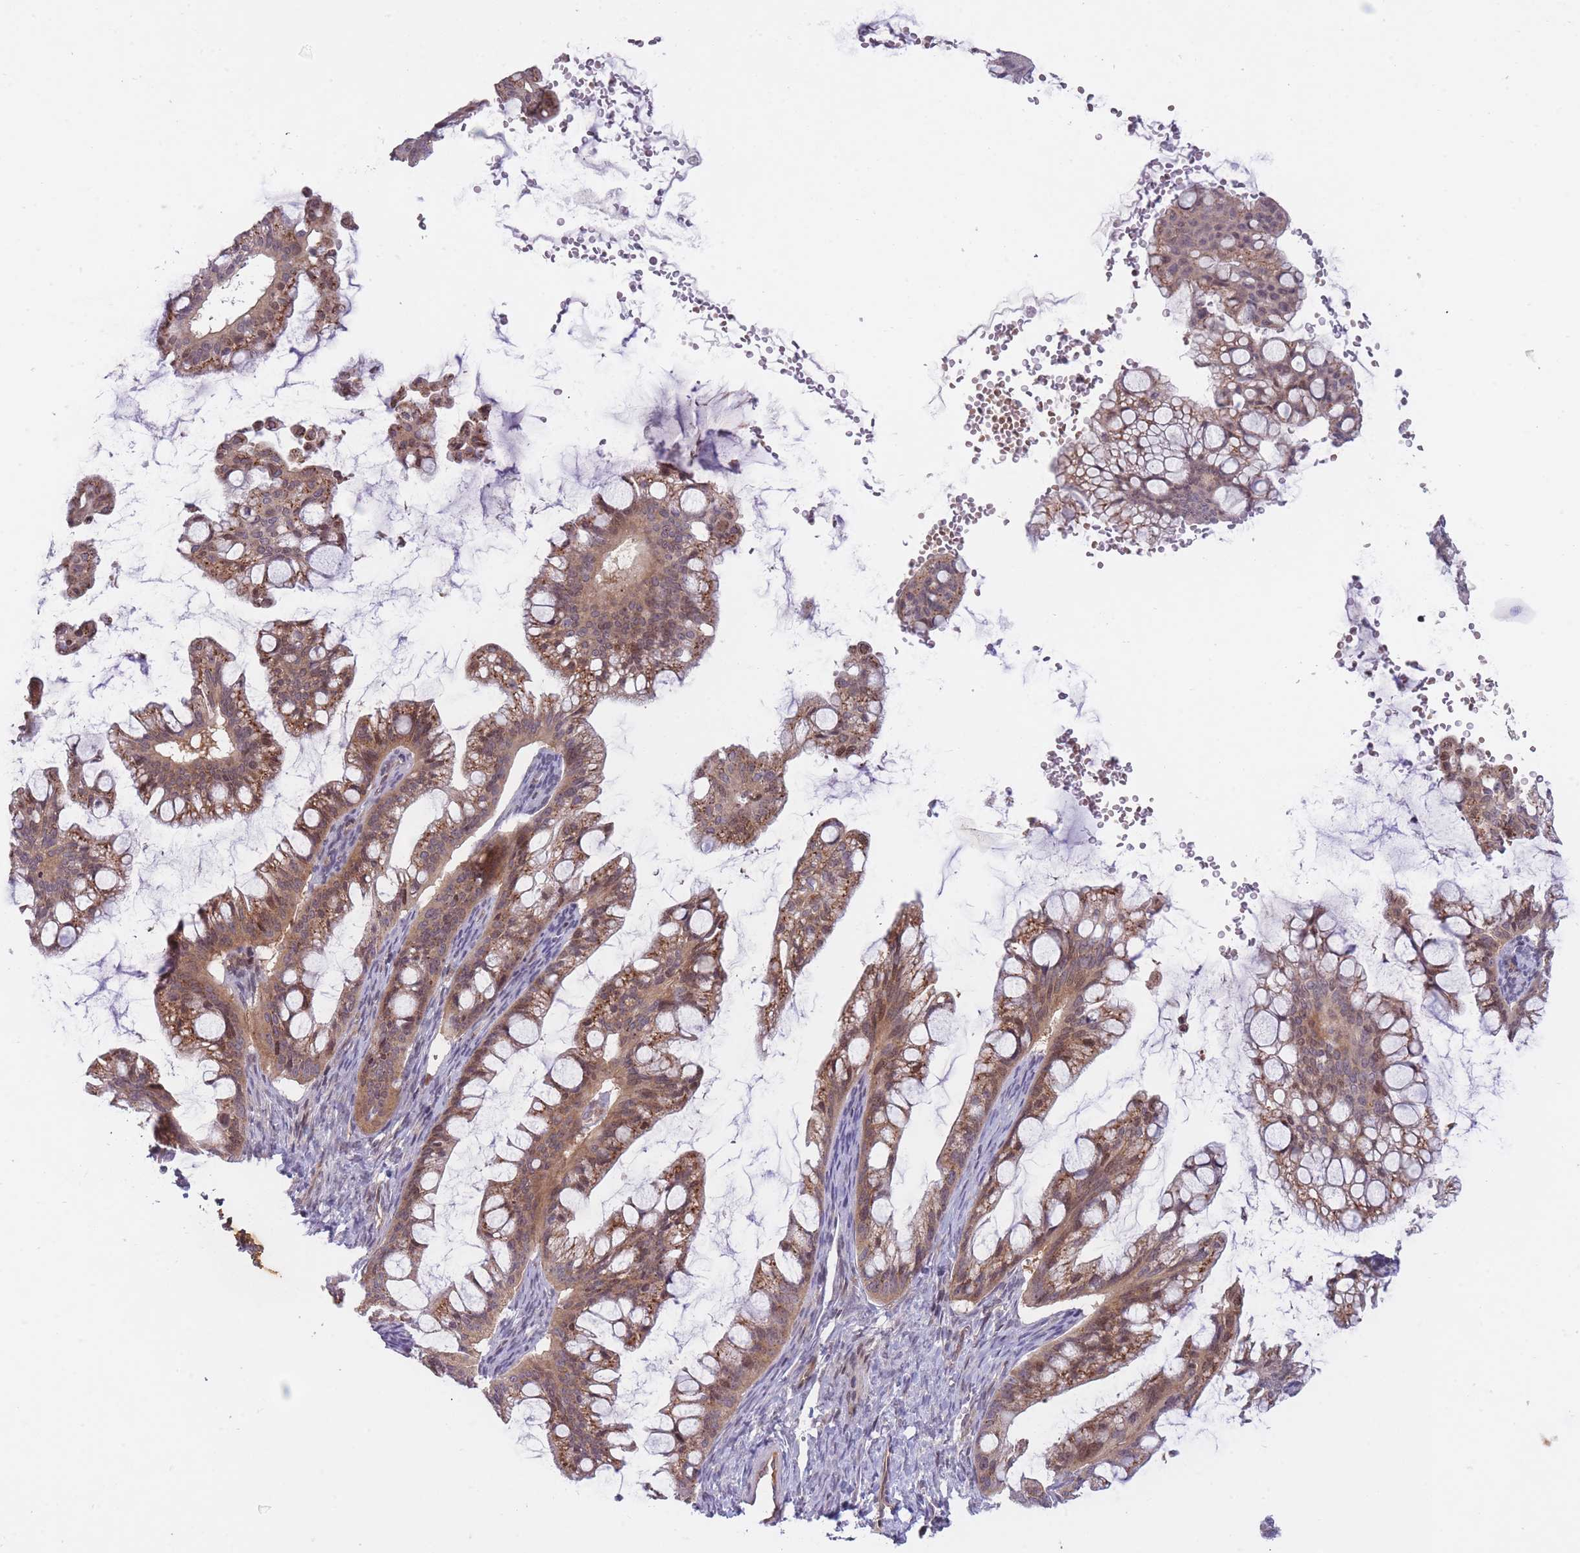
{"staining": {"intensity": "moderate", "quantity": "25%-75%", "location": "cytoplasmic/membranous"}, "tissue": "ovarian cancer", "cell_type": "Tumor cells", "image_type": "cancer", "snomed": [{"axis": "morphology", "description": "Cystadenocarcinoma, mucinous, NOS"}, {"axis": "topography", "description": "Ovary"}], "caption": "Moderate cytoplasmic/membranous expression is seen in about 25%-75% of tumor cells in mucinous cystadenocarcinoma (ovarian).", "gene": "SLC35F5", "patient": {"sex": "female", "age": 73}}